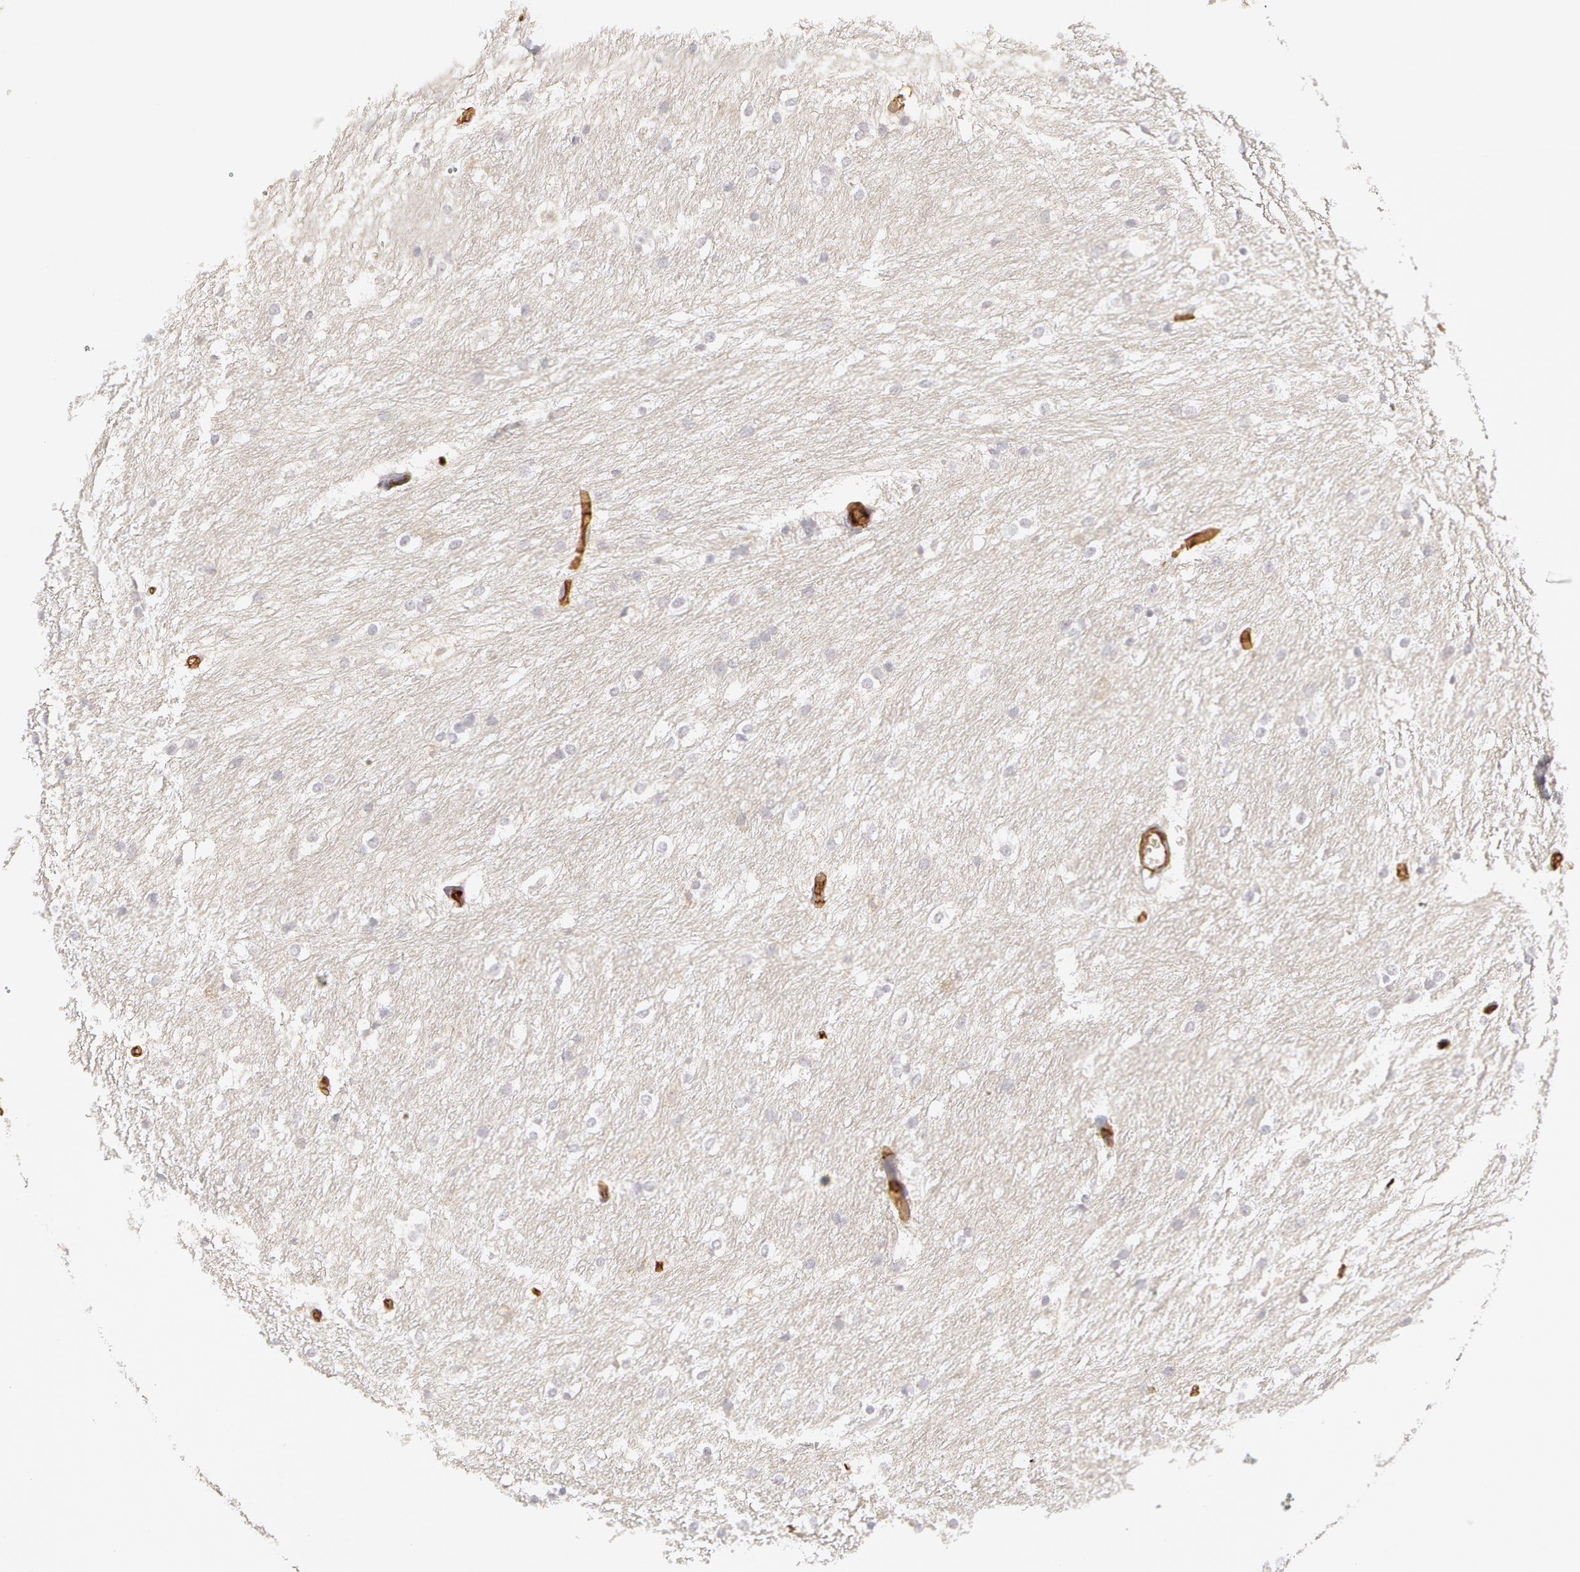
{"staining": {"intensity": "weak", "quantity": "25%-75%", "location": "cytoplasmic/membranous"}, "tissue": "caudate", "cell_type": "Glial cells", "image_type": "normal", "snomed": [{"axis": "morphology", "description": "Normal tissue, NOS"}, {"axis": "topography", "description": "Lateral ventricle wall"}], "caption": "The immunohistochemical stain labels weak cytoplasmic/membranous staining in glial cells of normal caudate.", "gene": "ABCB1", "patient": {"sex": "female", "age": 19}}